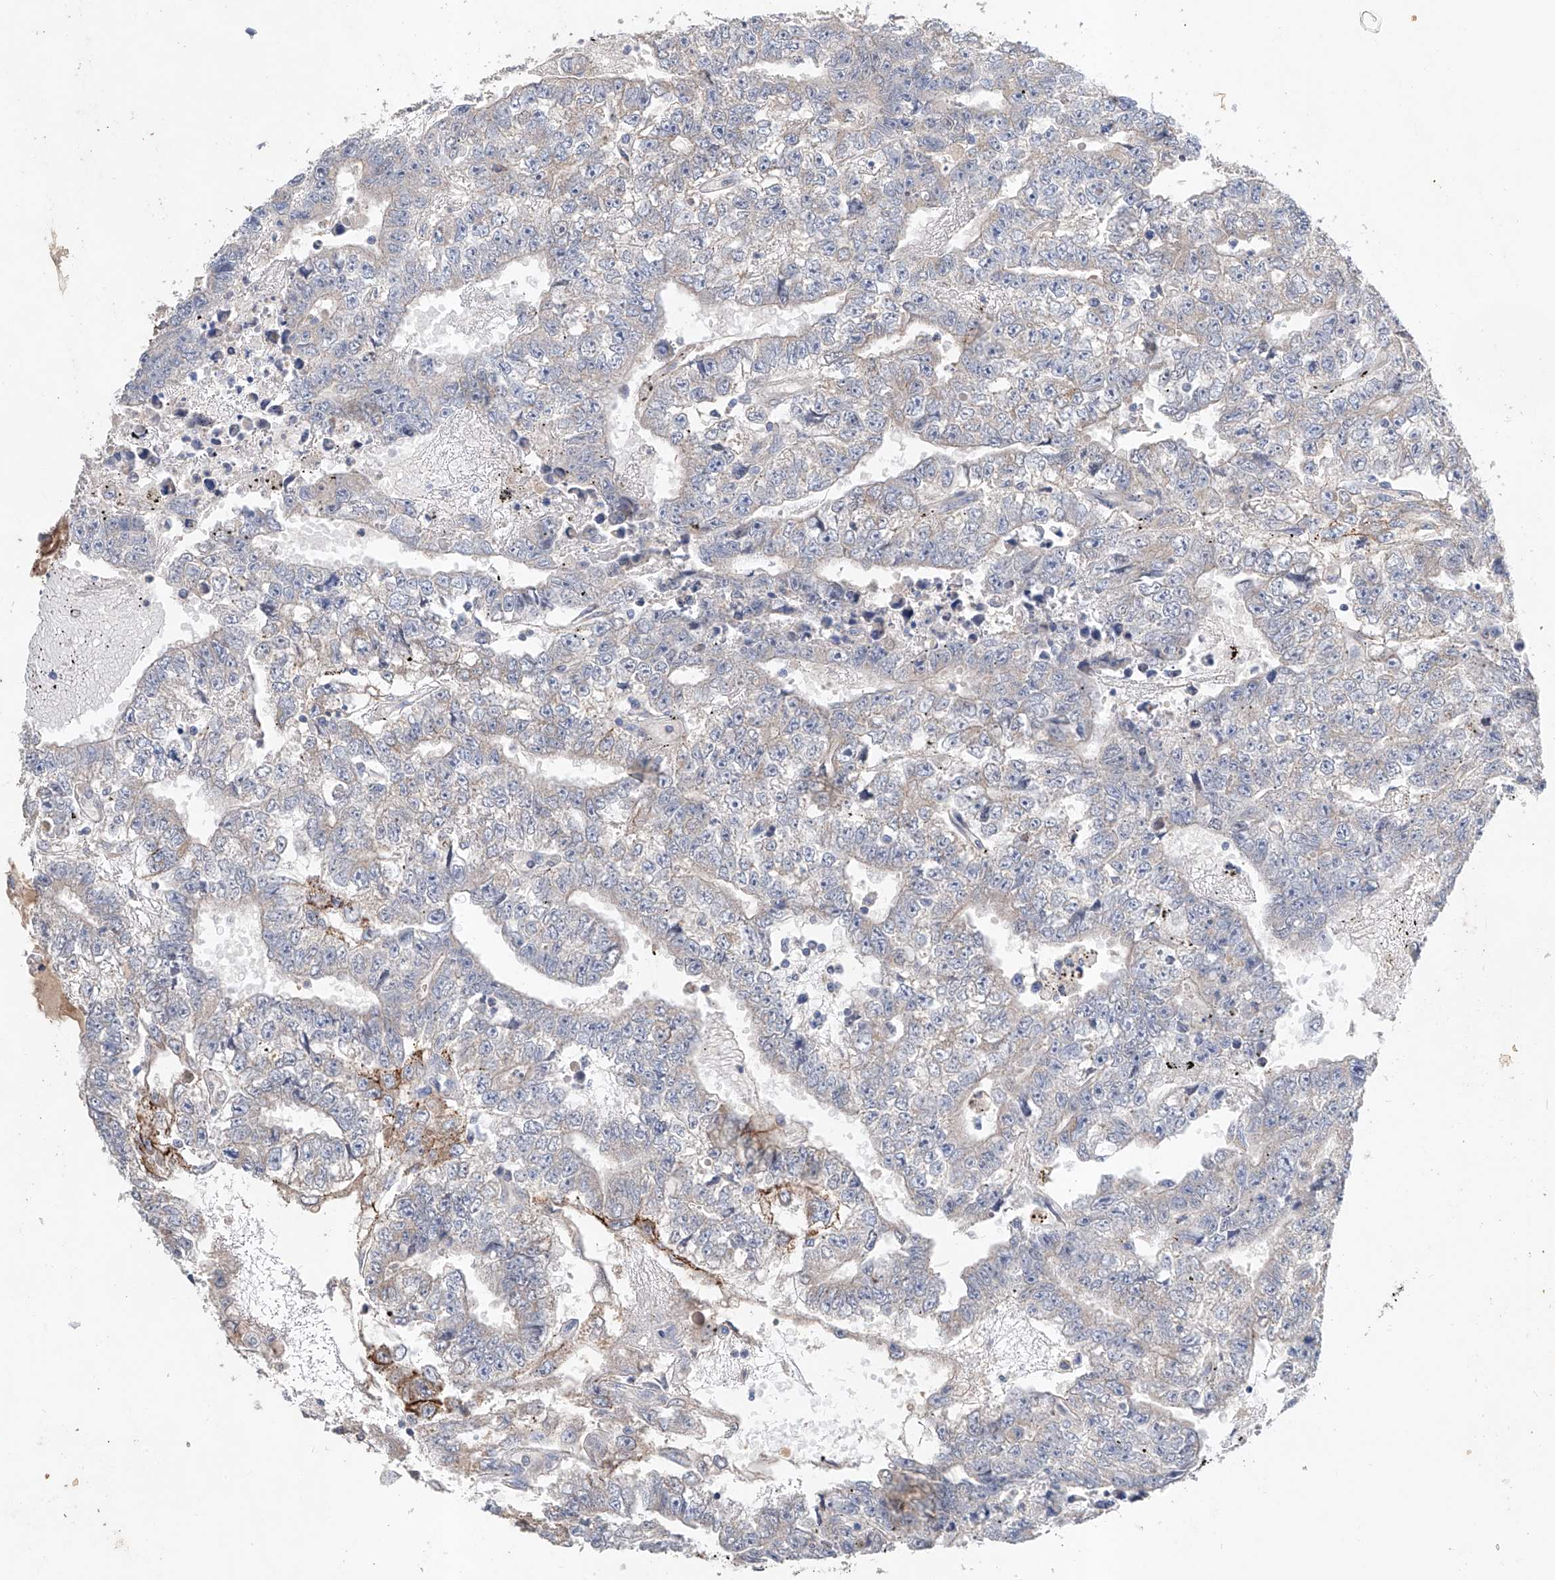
{"staining": {"intensity": "weak", "quantity": "<25%", "location": "cytoplasmic/membranous"}, "tissue": "testis cancer", "cell_type": "Tumor cells", "image_type": "cancer", "snomed": [{"axis": "morphology", "description": "Carcinoma, Embryonal, NOS"}, {"axis": "topography", "description": "Testis"}], "caption": "Tumor cells are negative for brown protein staining in embryonal carcinoma (testis).", "gene": "GPC4", "patient": {"sex": "male", "age": 25}}